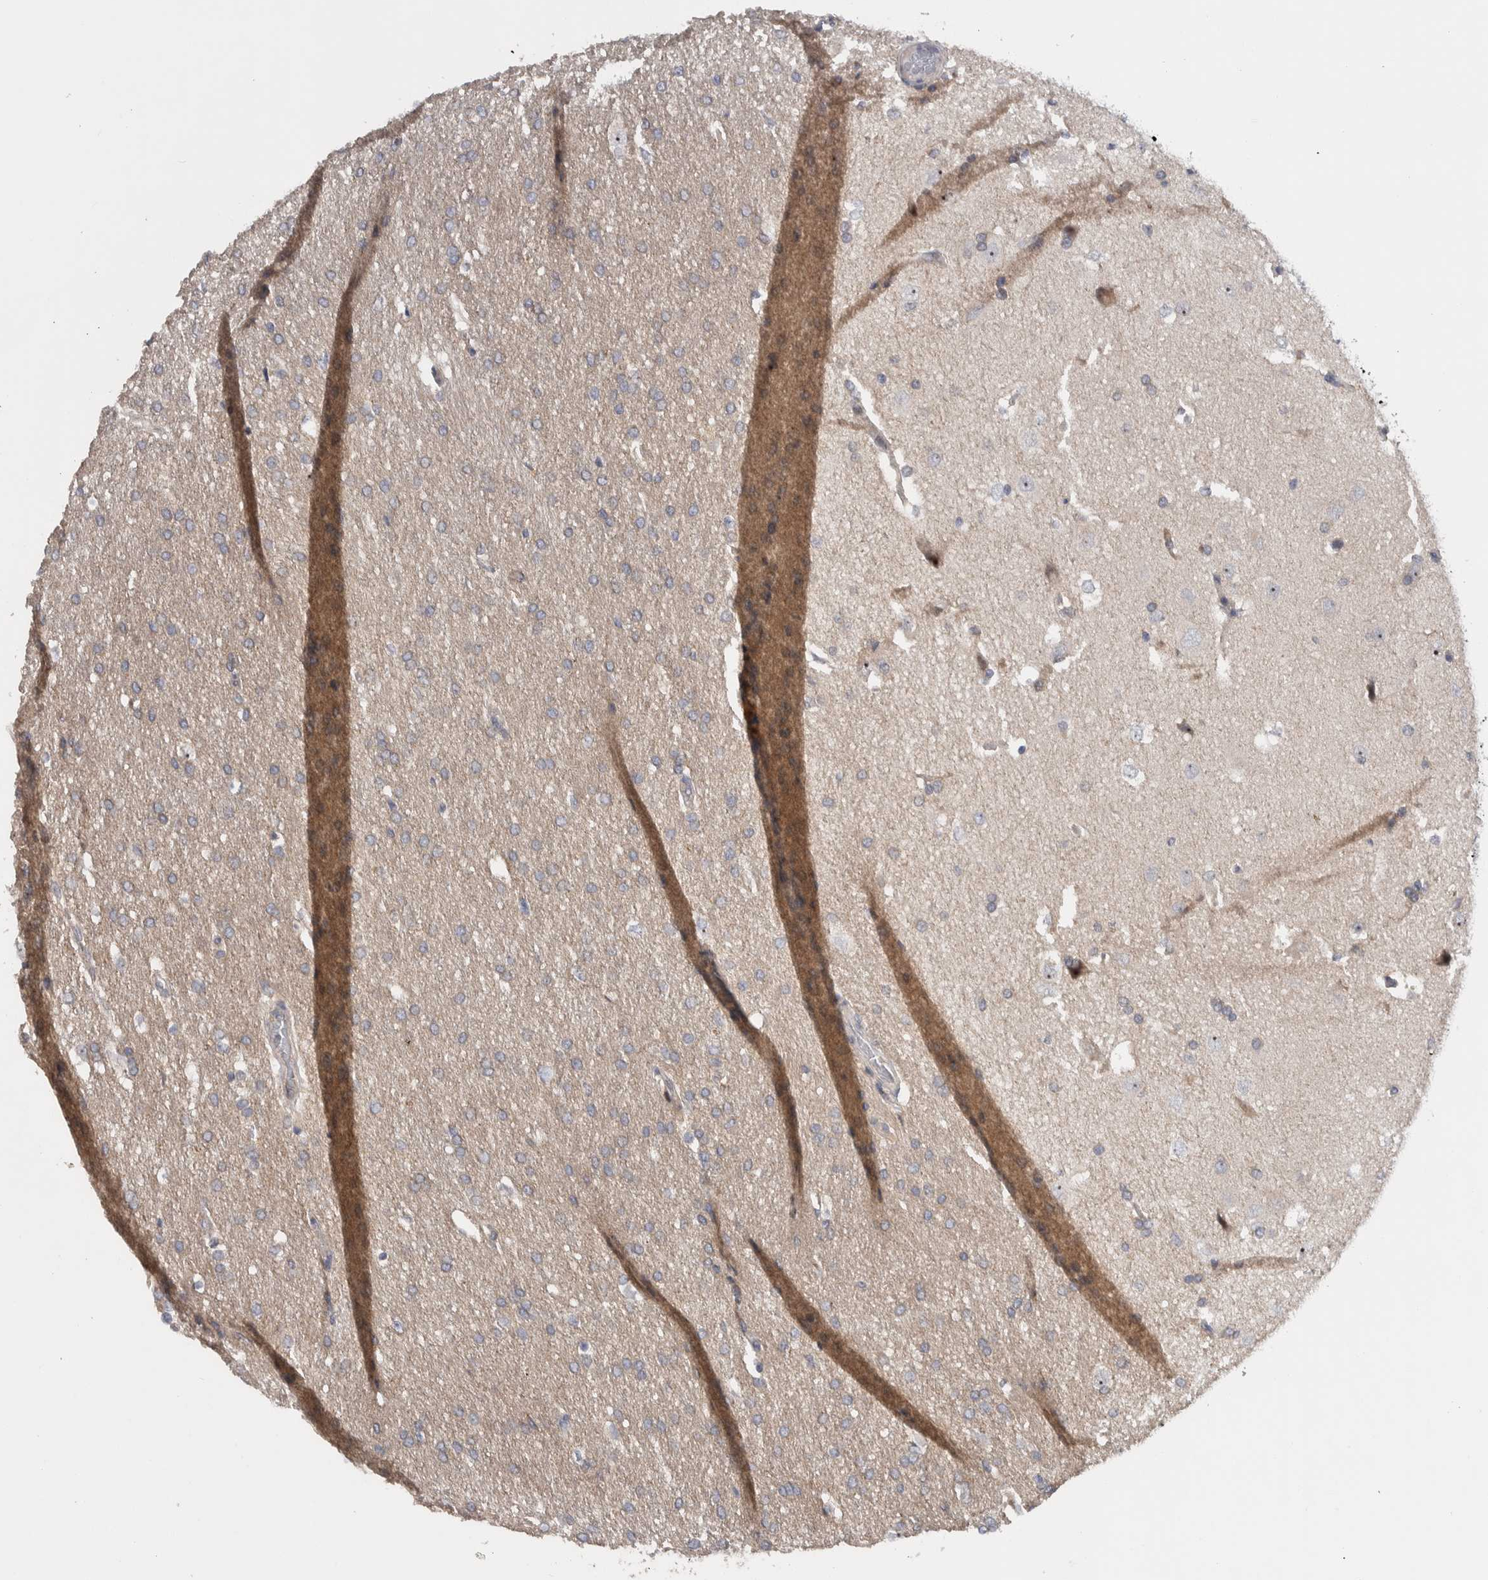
{"staining": {"intensity": "weak", "quantity": "<25%", "location": "cytoplasmic/membranous"}, "tissue": "glioma", "cell_type": "Tumor cells", "image_type": "cancer", "snomed": [{"axis": "morphology", "description": "Glioma, malignant, Low grade"}, {"axis": "topography", "description": "Brain"}], "caption": "Malignant glioma (low-grade) stained for a protein using immunohistochemistry exhibits no staining tumor cells.", "gene": "PRRG4", "patient": {"sex": "female", "age": 37}}